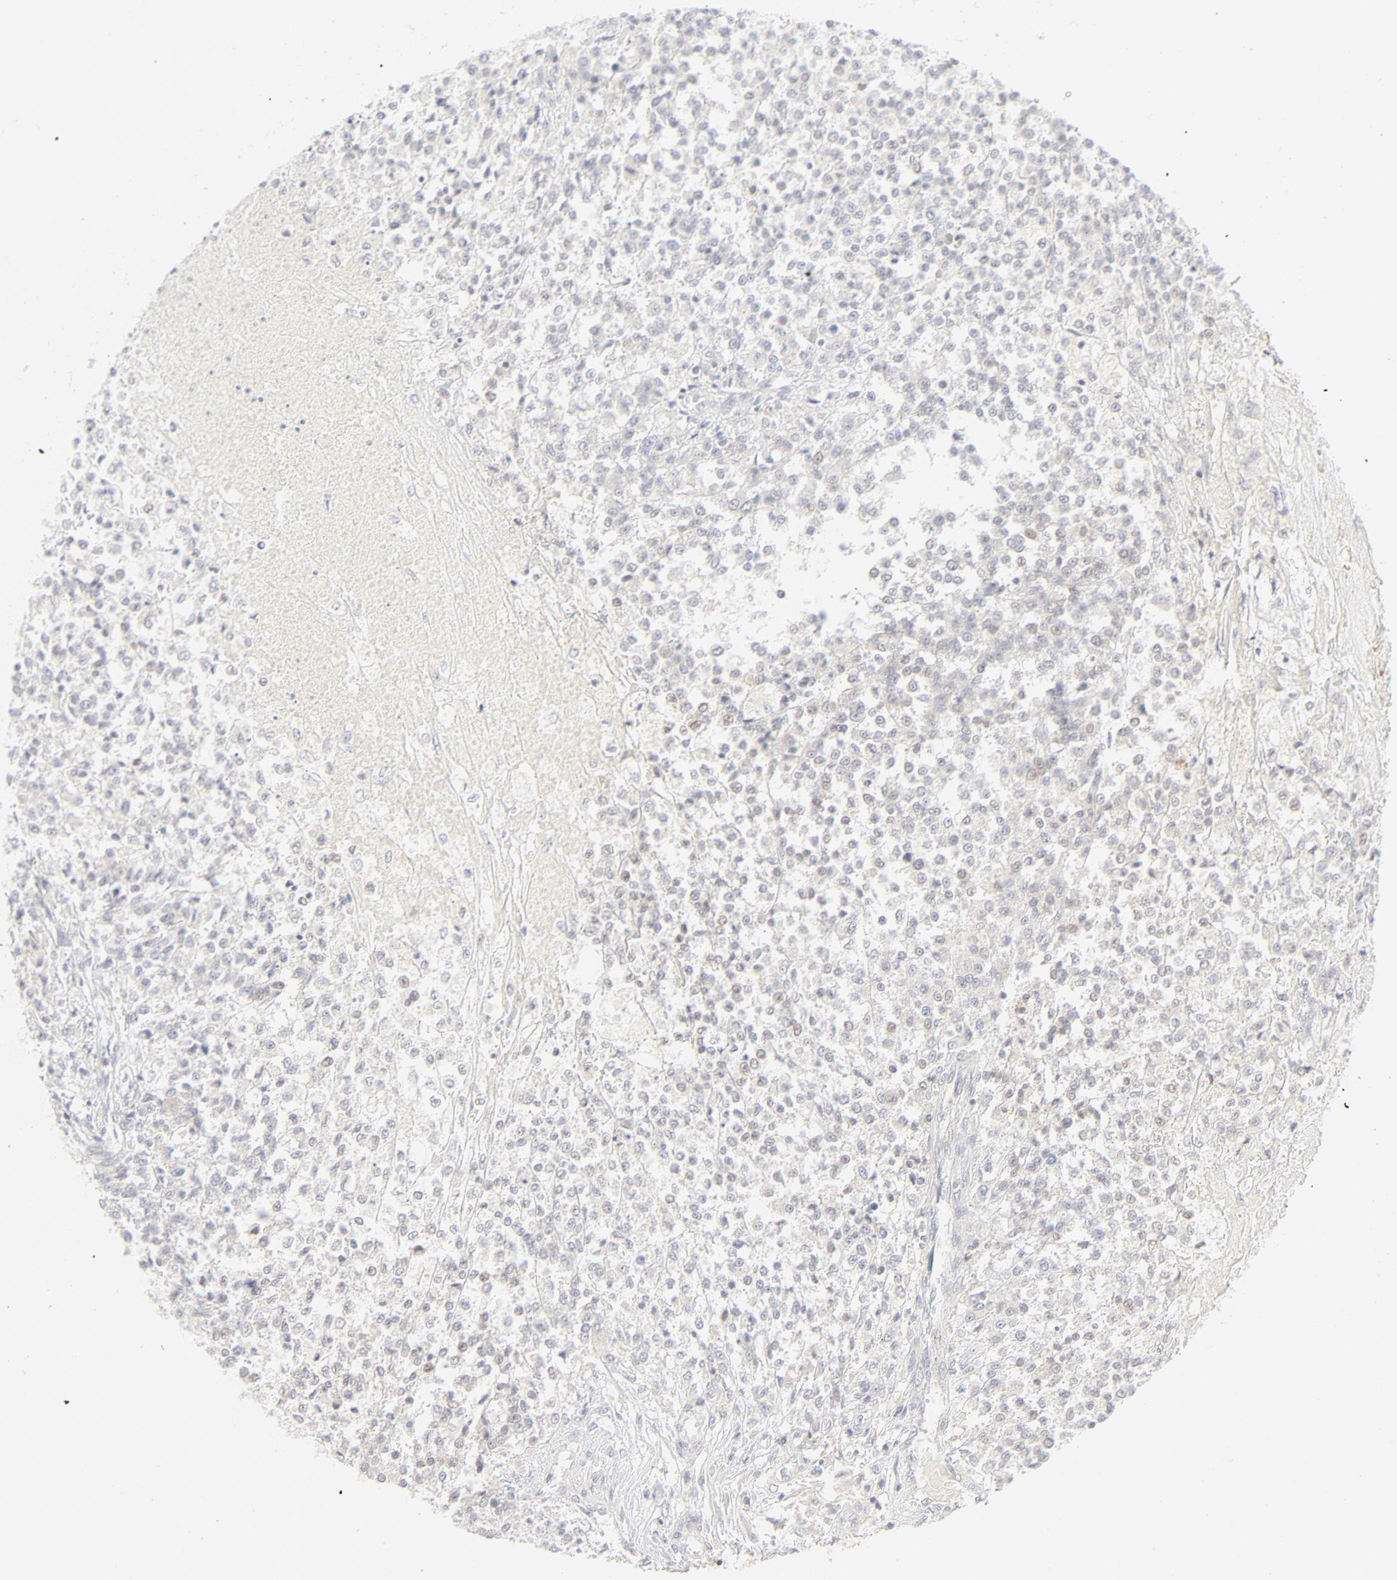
{"staining": {"intensity": "weak", "quantity": "<25%", "location": "nuclear"}, "tissue": "testis cancer", "cell_type": "Tumor cells", "image_type": "cancer", "snomed": [{"axis": "morphology", "description": "Seminoma, NOS"}, {"axis": "topography", "description": "Testis"}], "caption": "A high-resolution histopathology image shows IHC staining of seminoma (testis), which displays no significant staining in tumor cells. Brightfield microscopy of IHC stained with DAB (brown) and hematoxylin (blue), captured at high magnification.", "gene": "PRKCB", "patient": {"sex": "male", "age": 59}}